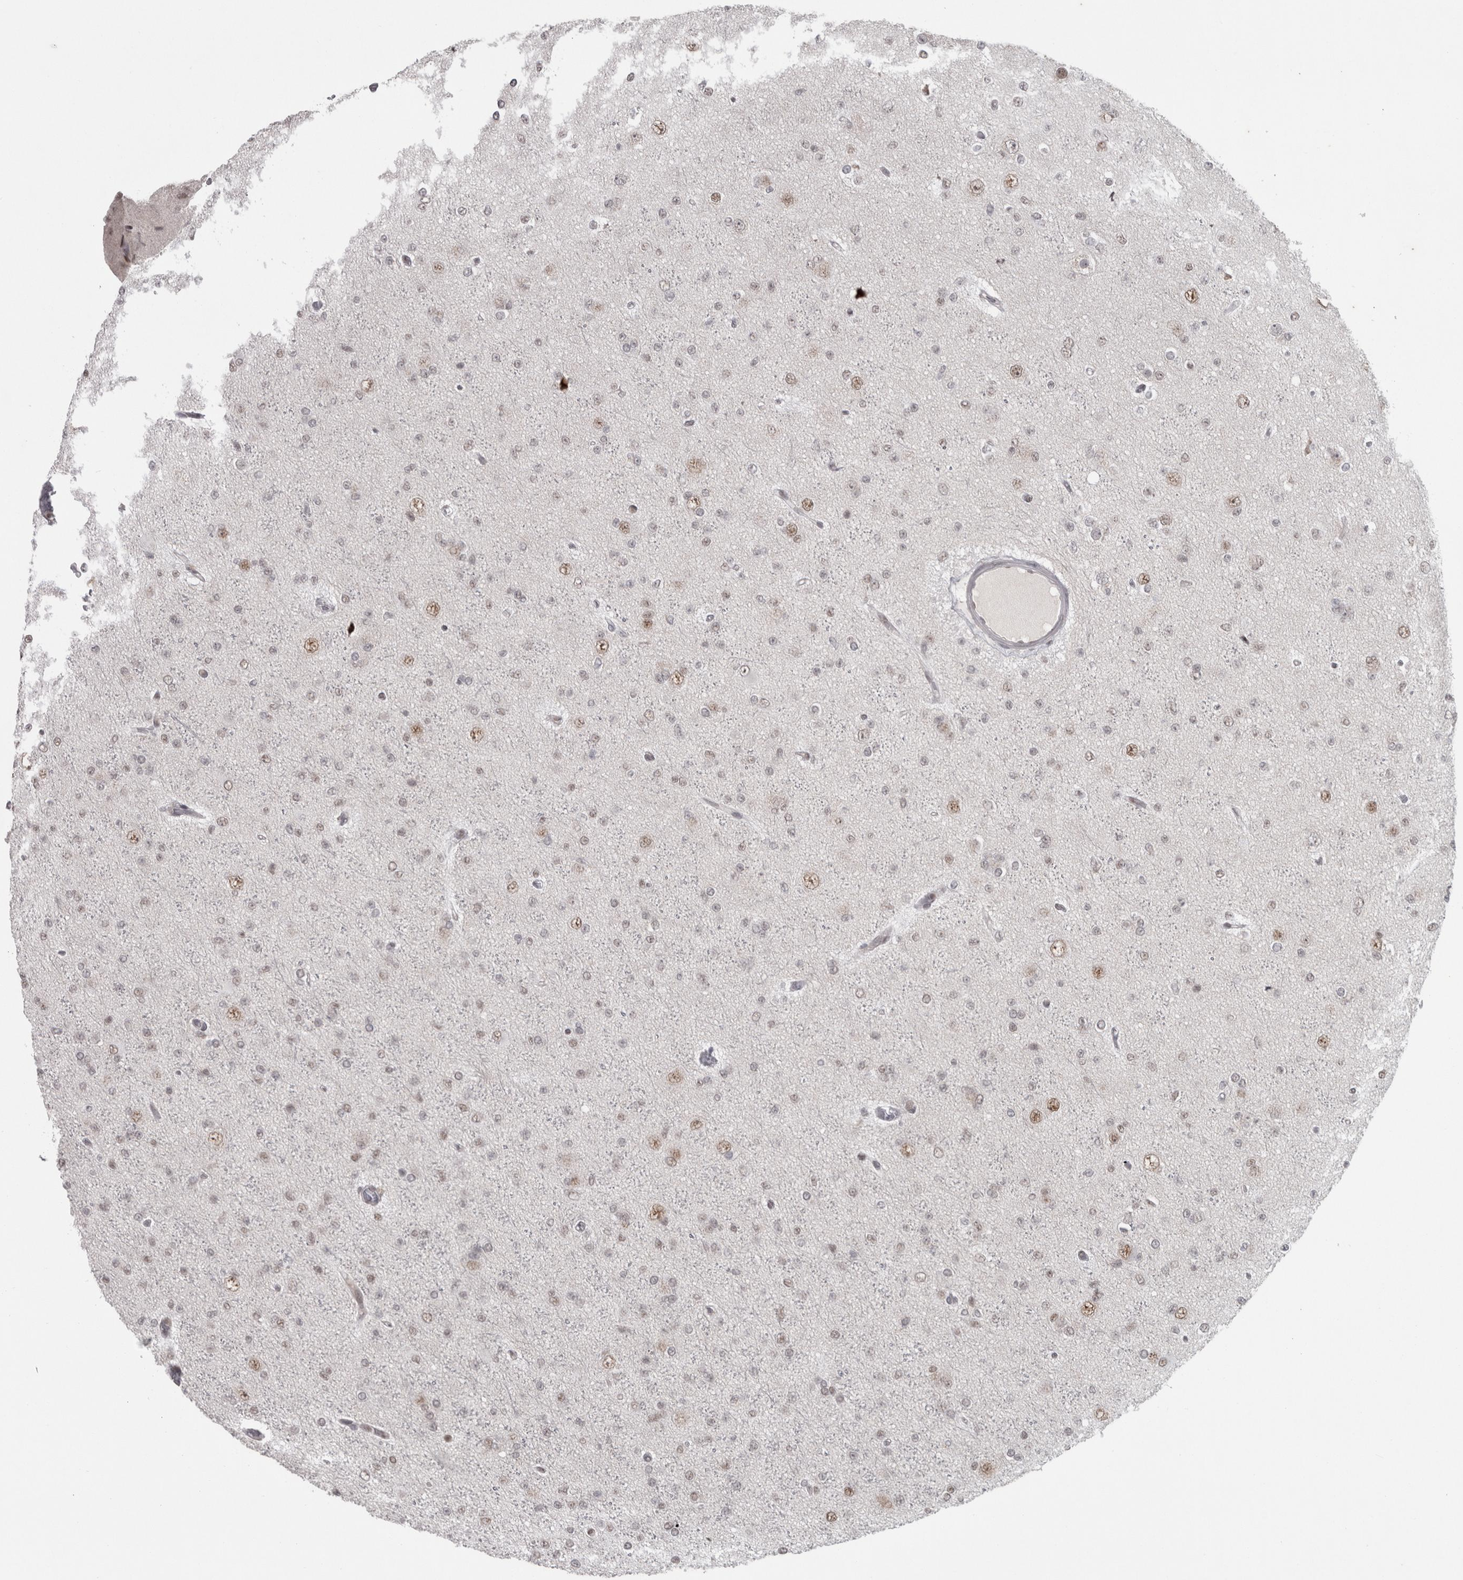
{"staining": {"intensity": "negative", "quantity": "none", "location": "none"}, "tissue": "glioma", "cell_type": "Tumor cells", "image_type": "cancer", "snomed": [{"axis": "morphology", "description": "Glioma, malignant, Low grade"}, {"axis": "topography", "description": "Brain"}], "caption": "Immunohistochemistry (IHC) micrograph of human glioma stained for a protein (brown), which displays no positivity in tumor cells.", "gene": "MICU3", "patient": {"sex": "female", "age": 22}}